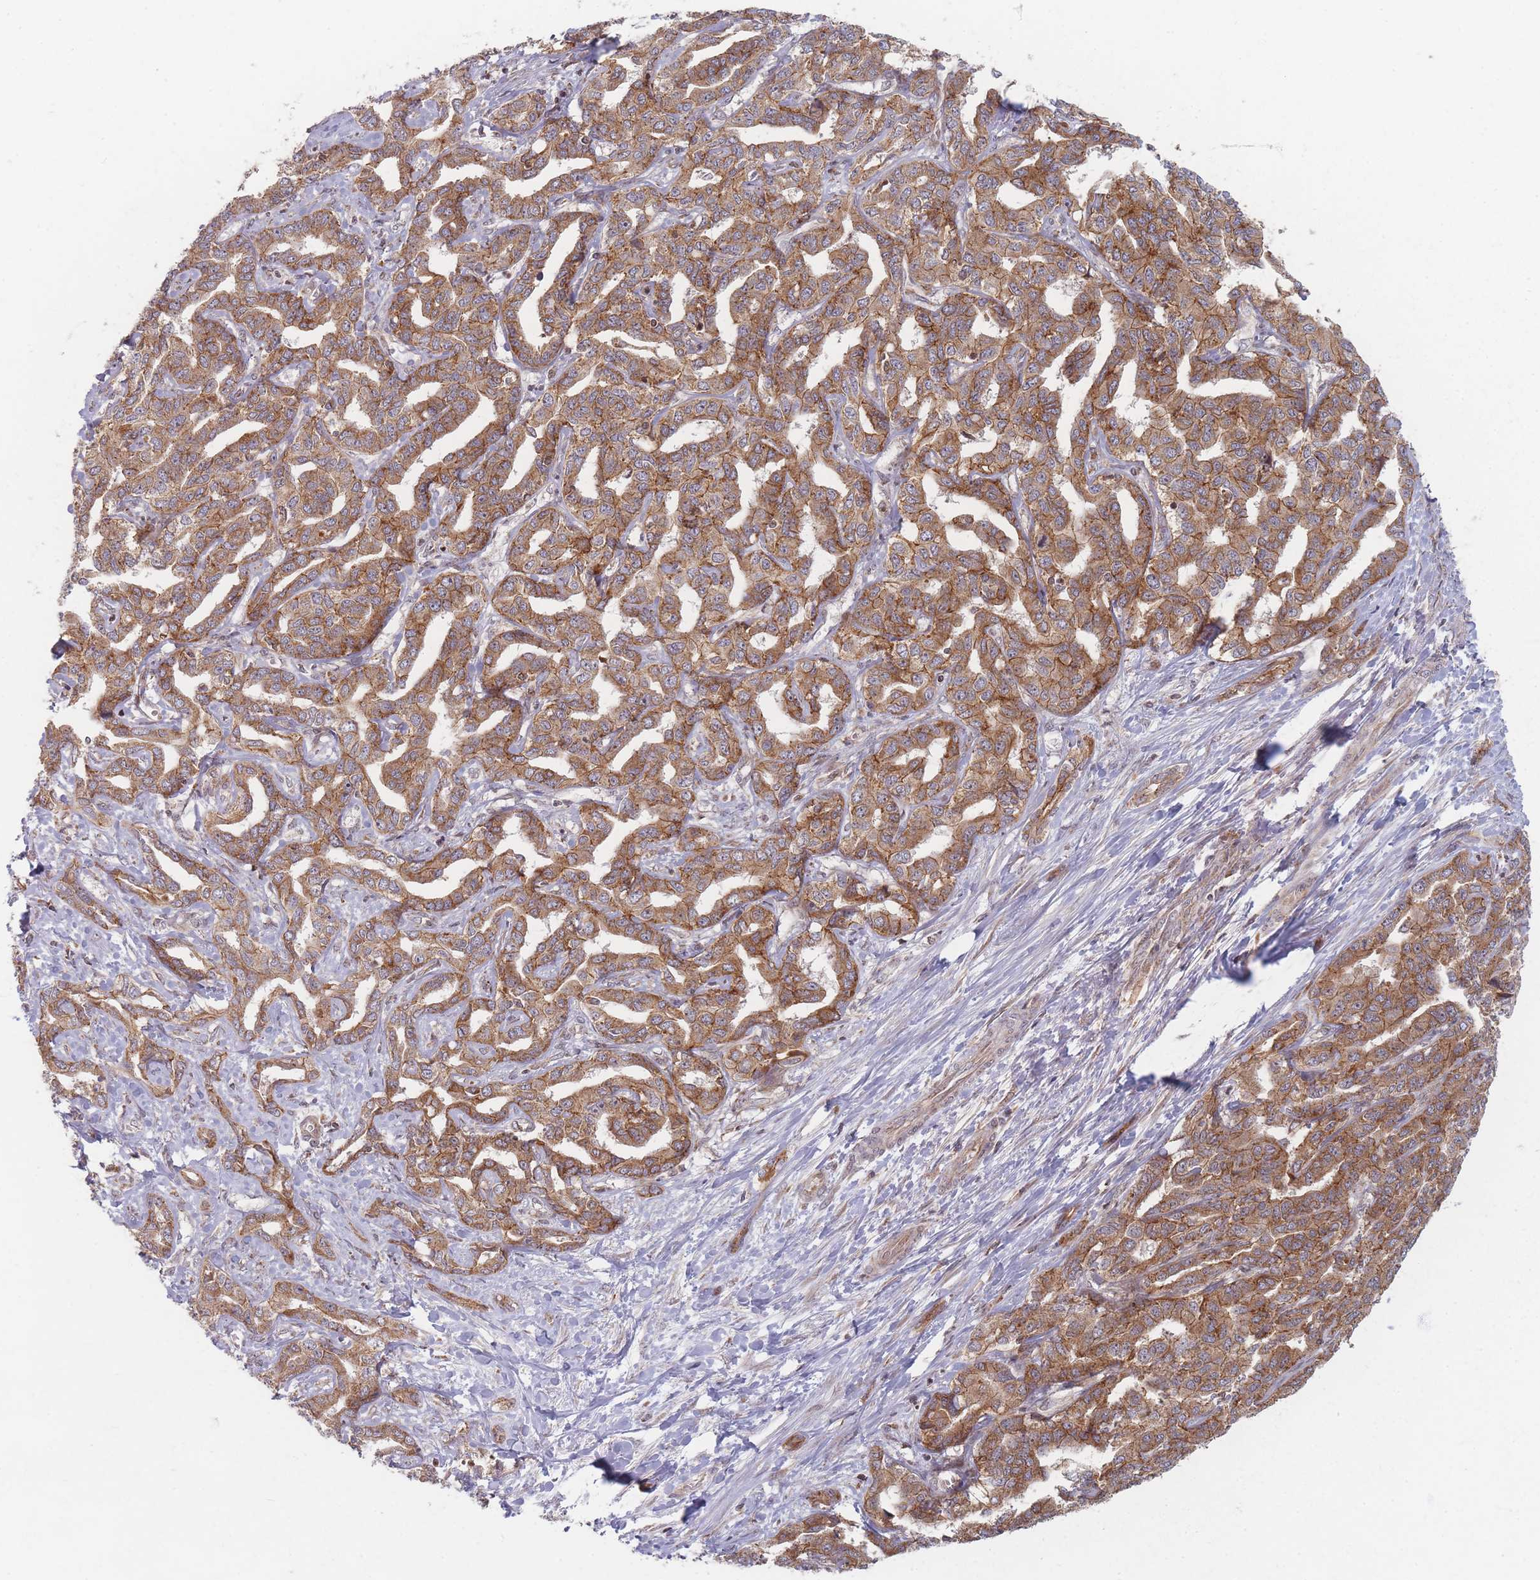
{"staining": {"intensity": "moderate", "quantity": ">75%", "location": "cytoplasmic/membranous"}, "tissue": "liver cancer", "cell_type": "Tumor cells", "image_type": "cancer", "snomed": [{"axis": "morphology", "description": "Cholangiocarcinoma"}, {"axis": "topography", "description": "Liver"}], "caption": "Liver cancer (cholangiocarcinoma) stained for a protein (brown) displays moderate cytoplasmic/membranous positive staining in about >75% of tumor cells.", "gene": "RADX", "patient": {"sex": "male", "age": 59}}